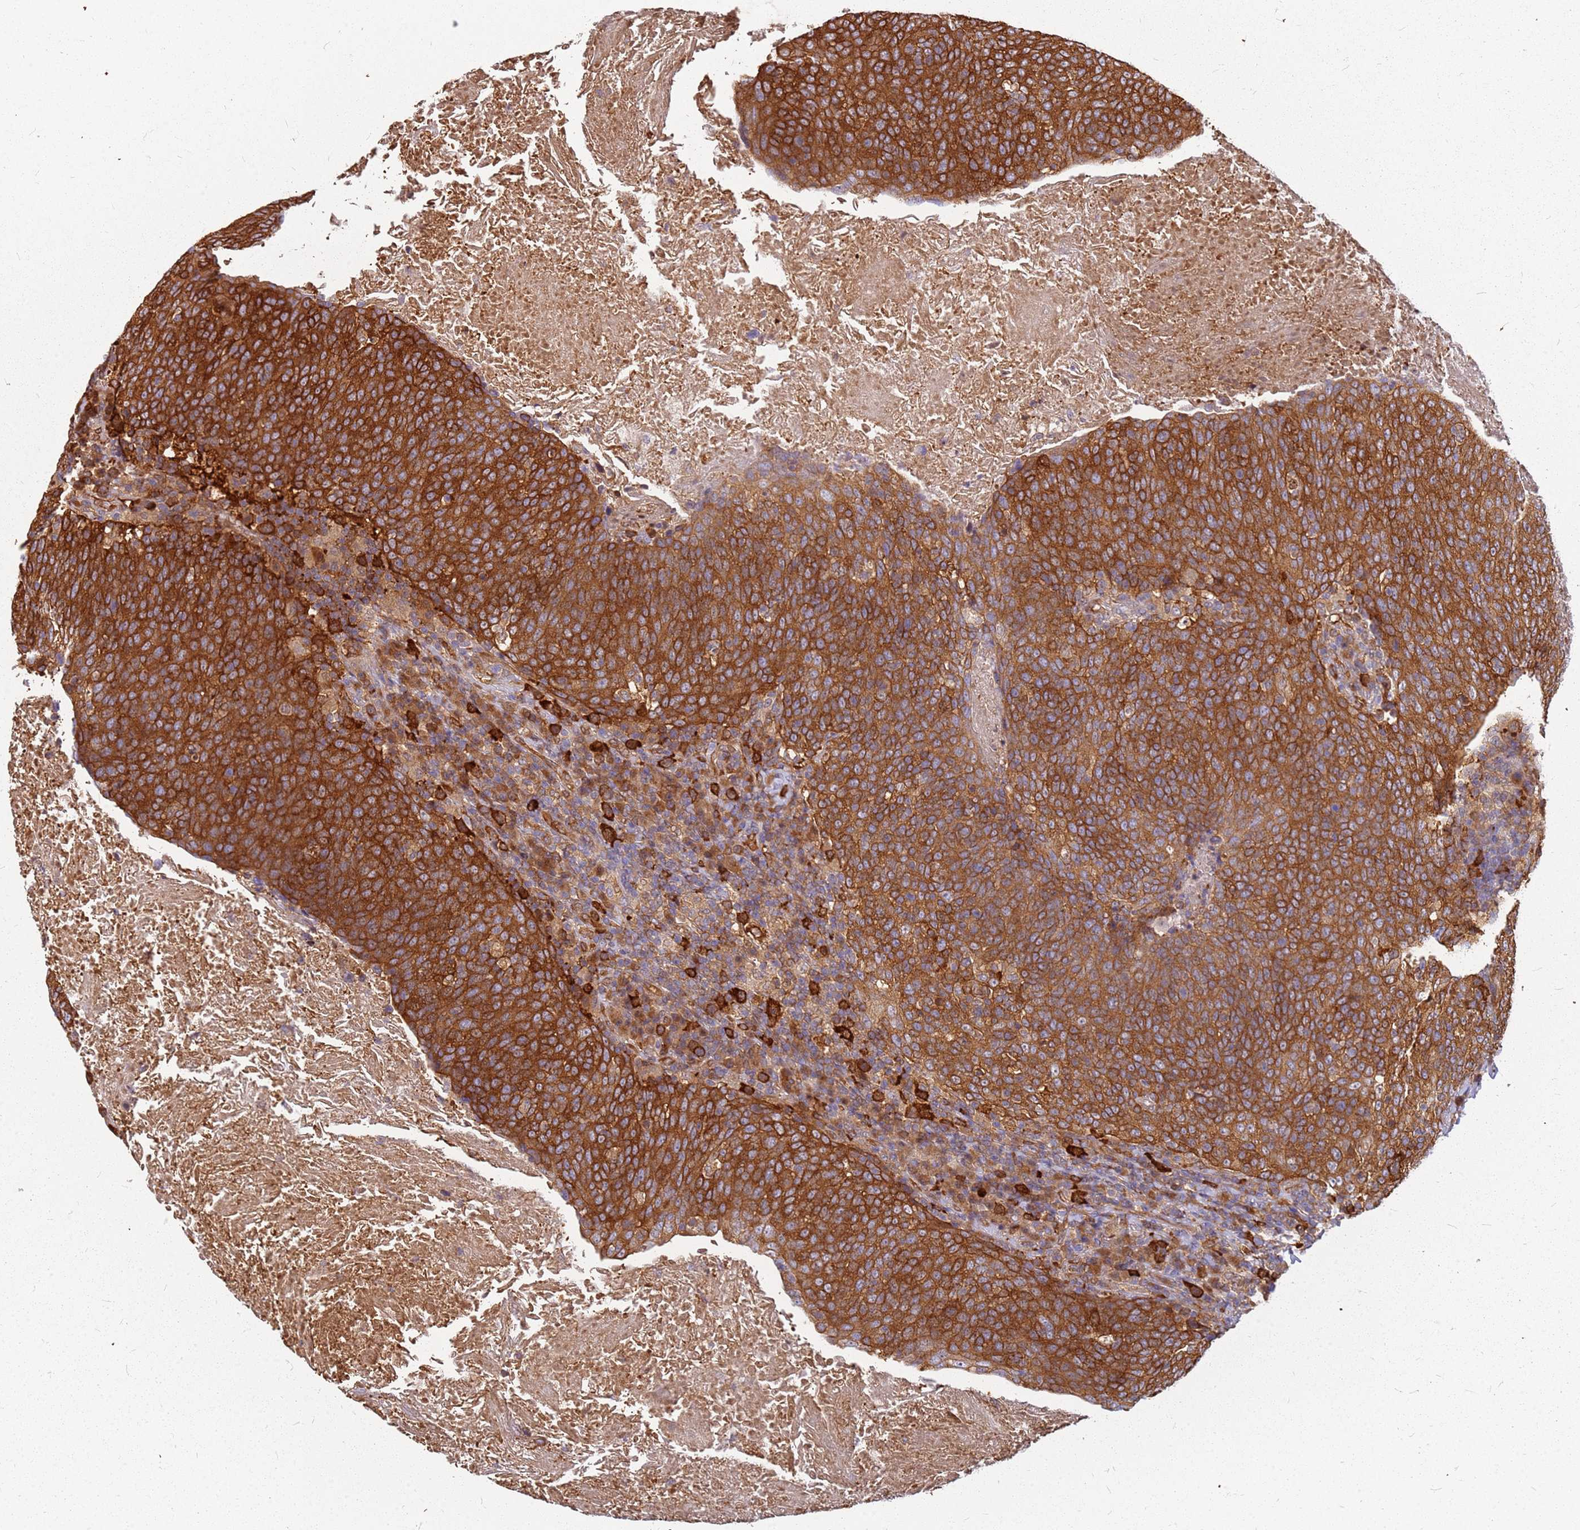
{"staining": {"intensity": "strong", "quantity": ">75%", "location": "cytoplasmic/membranous"}, "tissue": "head and neck cancer", "cell_type": "Tumor cells", "image_type": "cancer", "snomed": [{"axis": "morphology", "description": "Squamous cell carcinoma, NOS"}, {"axis": "morphology", "description": "Squamous cell carcinoma, metastatic, NOS"}, {"axis": "topography", "description": "Lymph node"}, {"axis": "topography", "description": "Head-Neck"}], "caption": "A photomicrograph showing strong cytoplasmic/membranous positivity in about >75% of tumor cells in head and neck cancer, as visualized by brown immunohistochemical staining.", "gene": "HDX", "patient": {"sex": "male", "age": 62}}